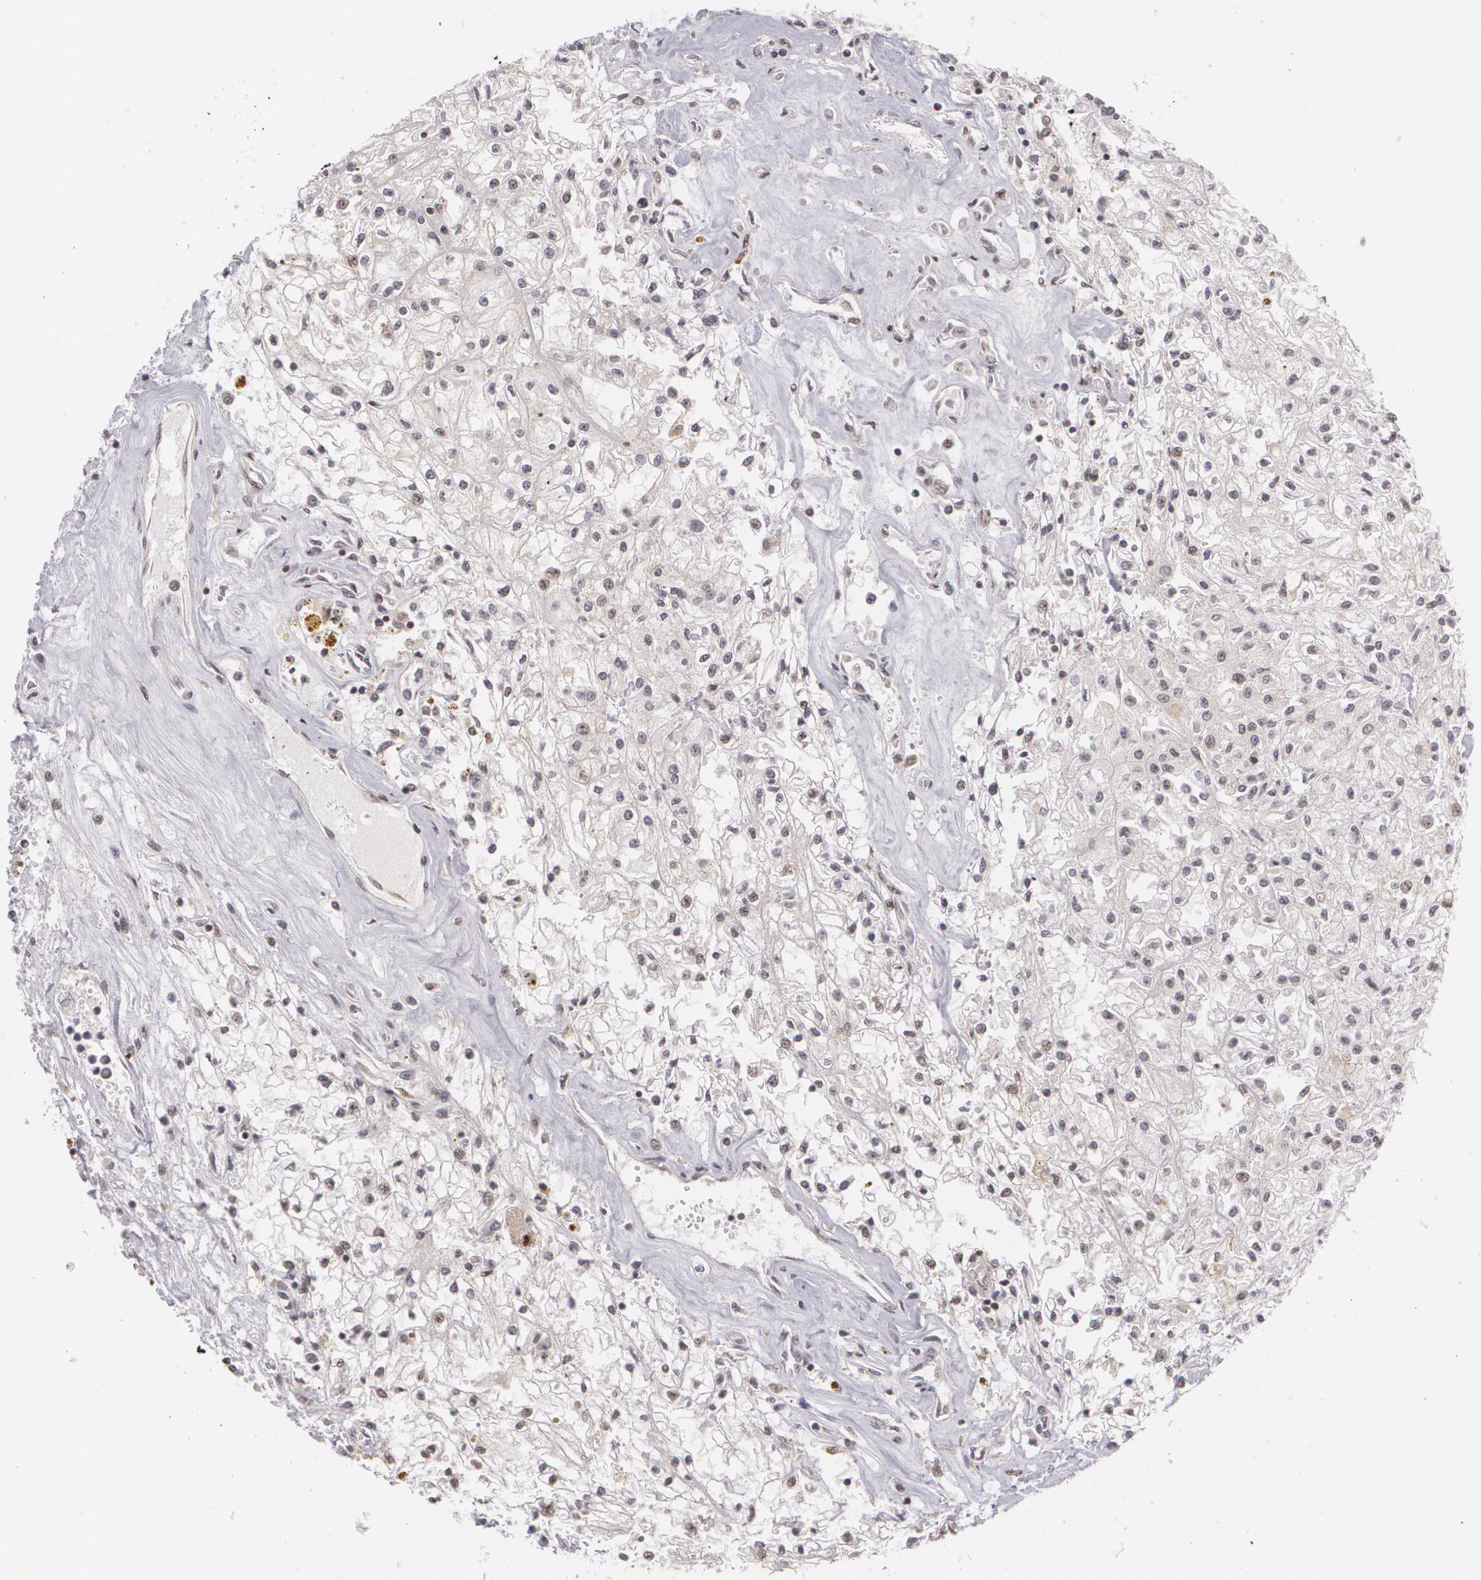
{"staining": {"intensity": "negative", "quantity": "none", "location": "none"}, "tissue": "renal cancer", "cell_type": "Tumor cells", "image_type": "cancer", "snomed": [{"axis": "morphology", "description": "Adenocarcinoma, NOS"}, {"axis": "topography", "description": "Kidney"}], "caption": "The immunohistochemistry (IHC) photomicrograph has no significant expression in tumor cells of adenocarcinoma (renal) tissue.", "gene": "RRP7A", "patient": {"sex": "male", "age": 78}}